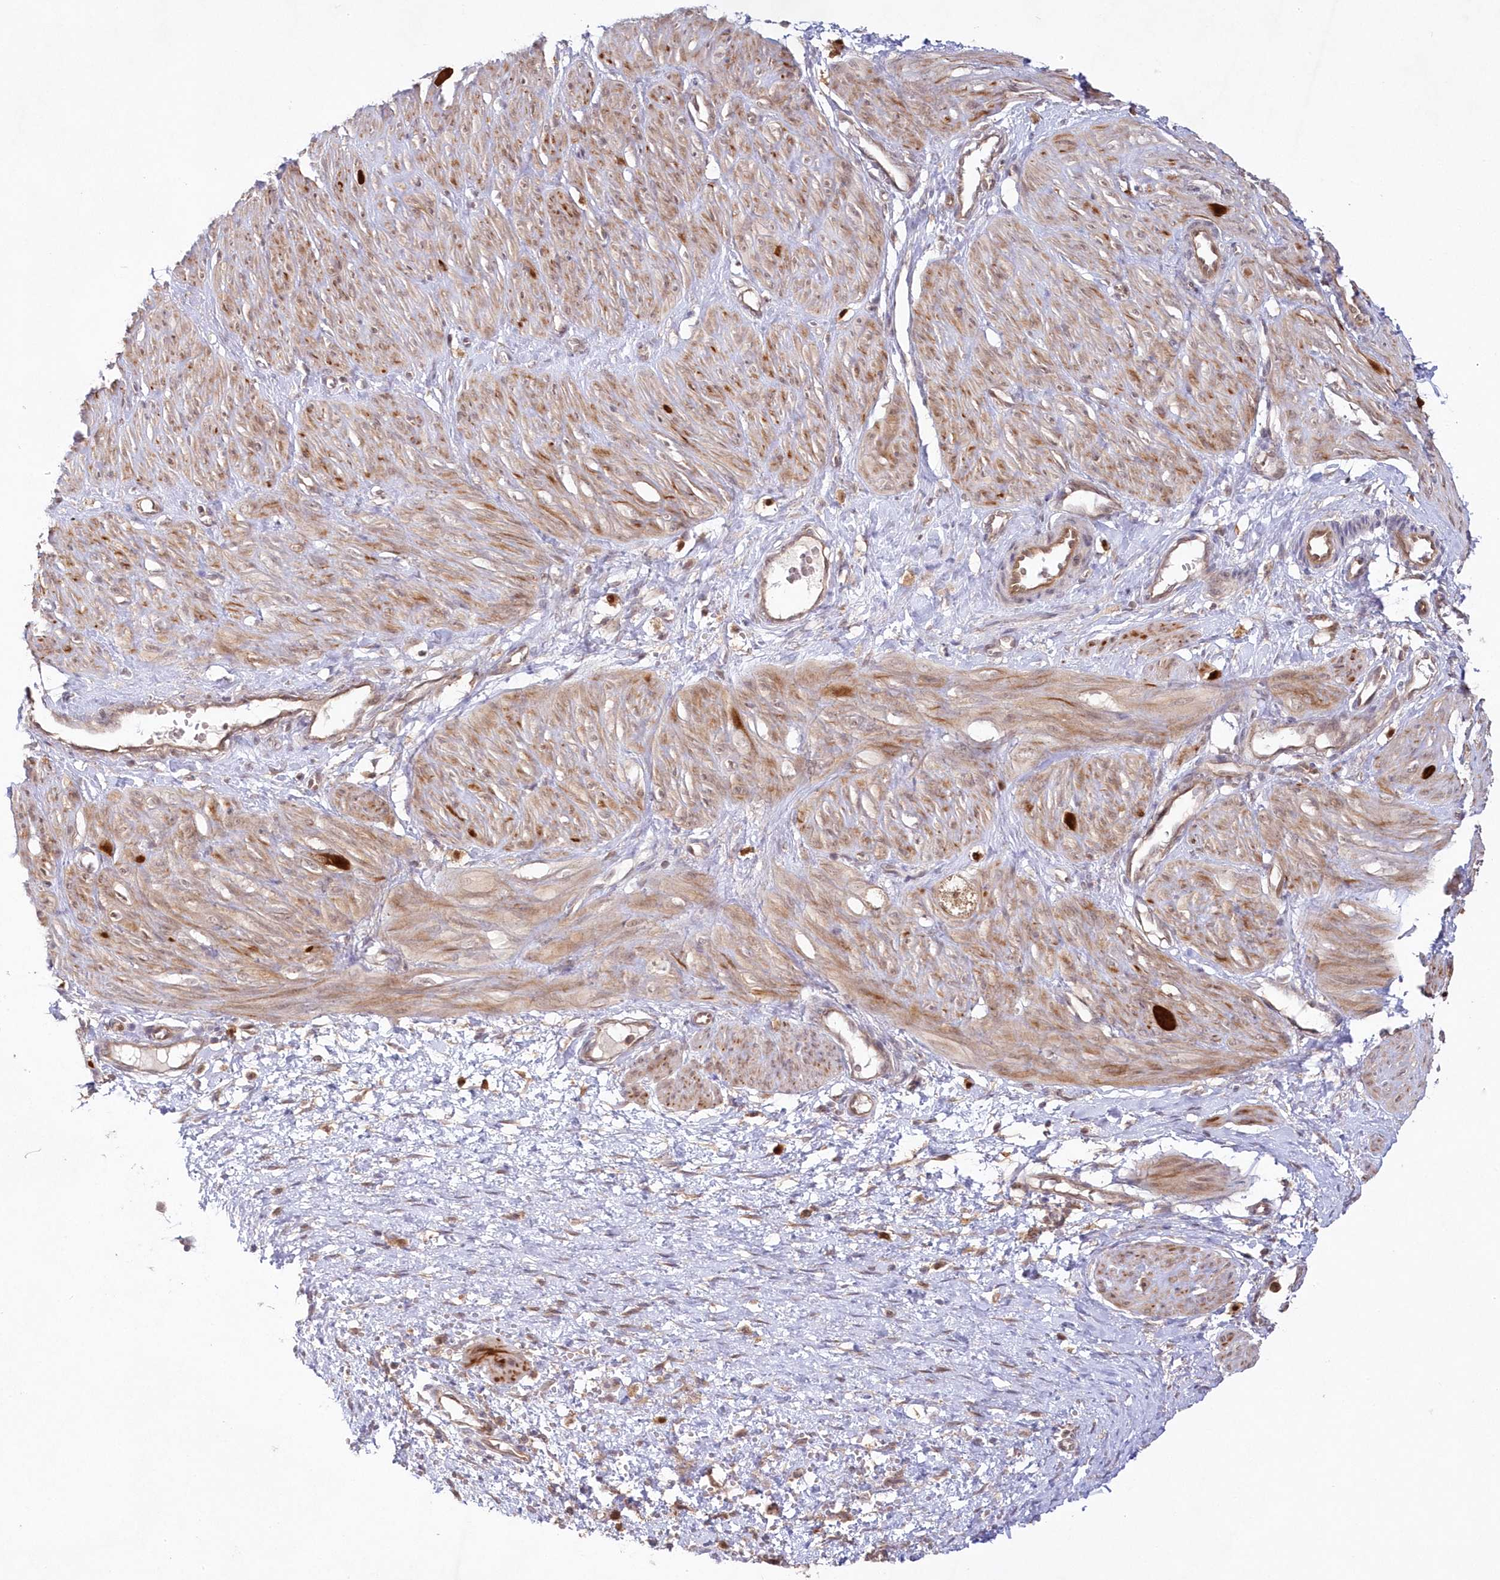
{"staining": {"intensity": "moderate", "quantity": ">75%", "location": "cytoplasmic/membranous"}, "tissue": "smooth muscle", "cell_type": "Smooth muscle cells", "image_type": "normal", "snomed": [{"axis": "morphology", "description": "Normal tissue, NOS"}, {"axis": "topography", "description": "Endometrium"}], "caption": "Immunohistochemical staining of unremarkable human smooth muscle exhibits moderate cytoplasmic/membranous protein positivity in about >75% of smooth muscle cells. (brown staining indicates protein expression, while blue staining denotes nuclei).", "gene": "GBE1", "patient": {"sex": "female", "age": 33}}